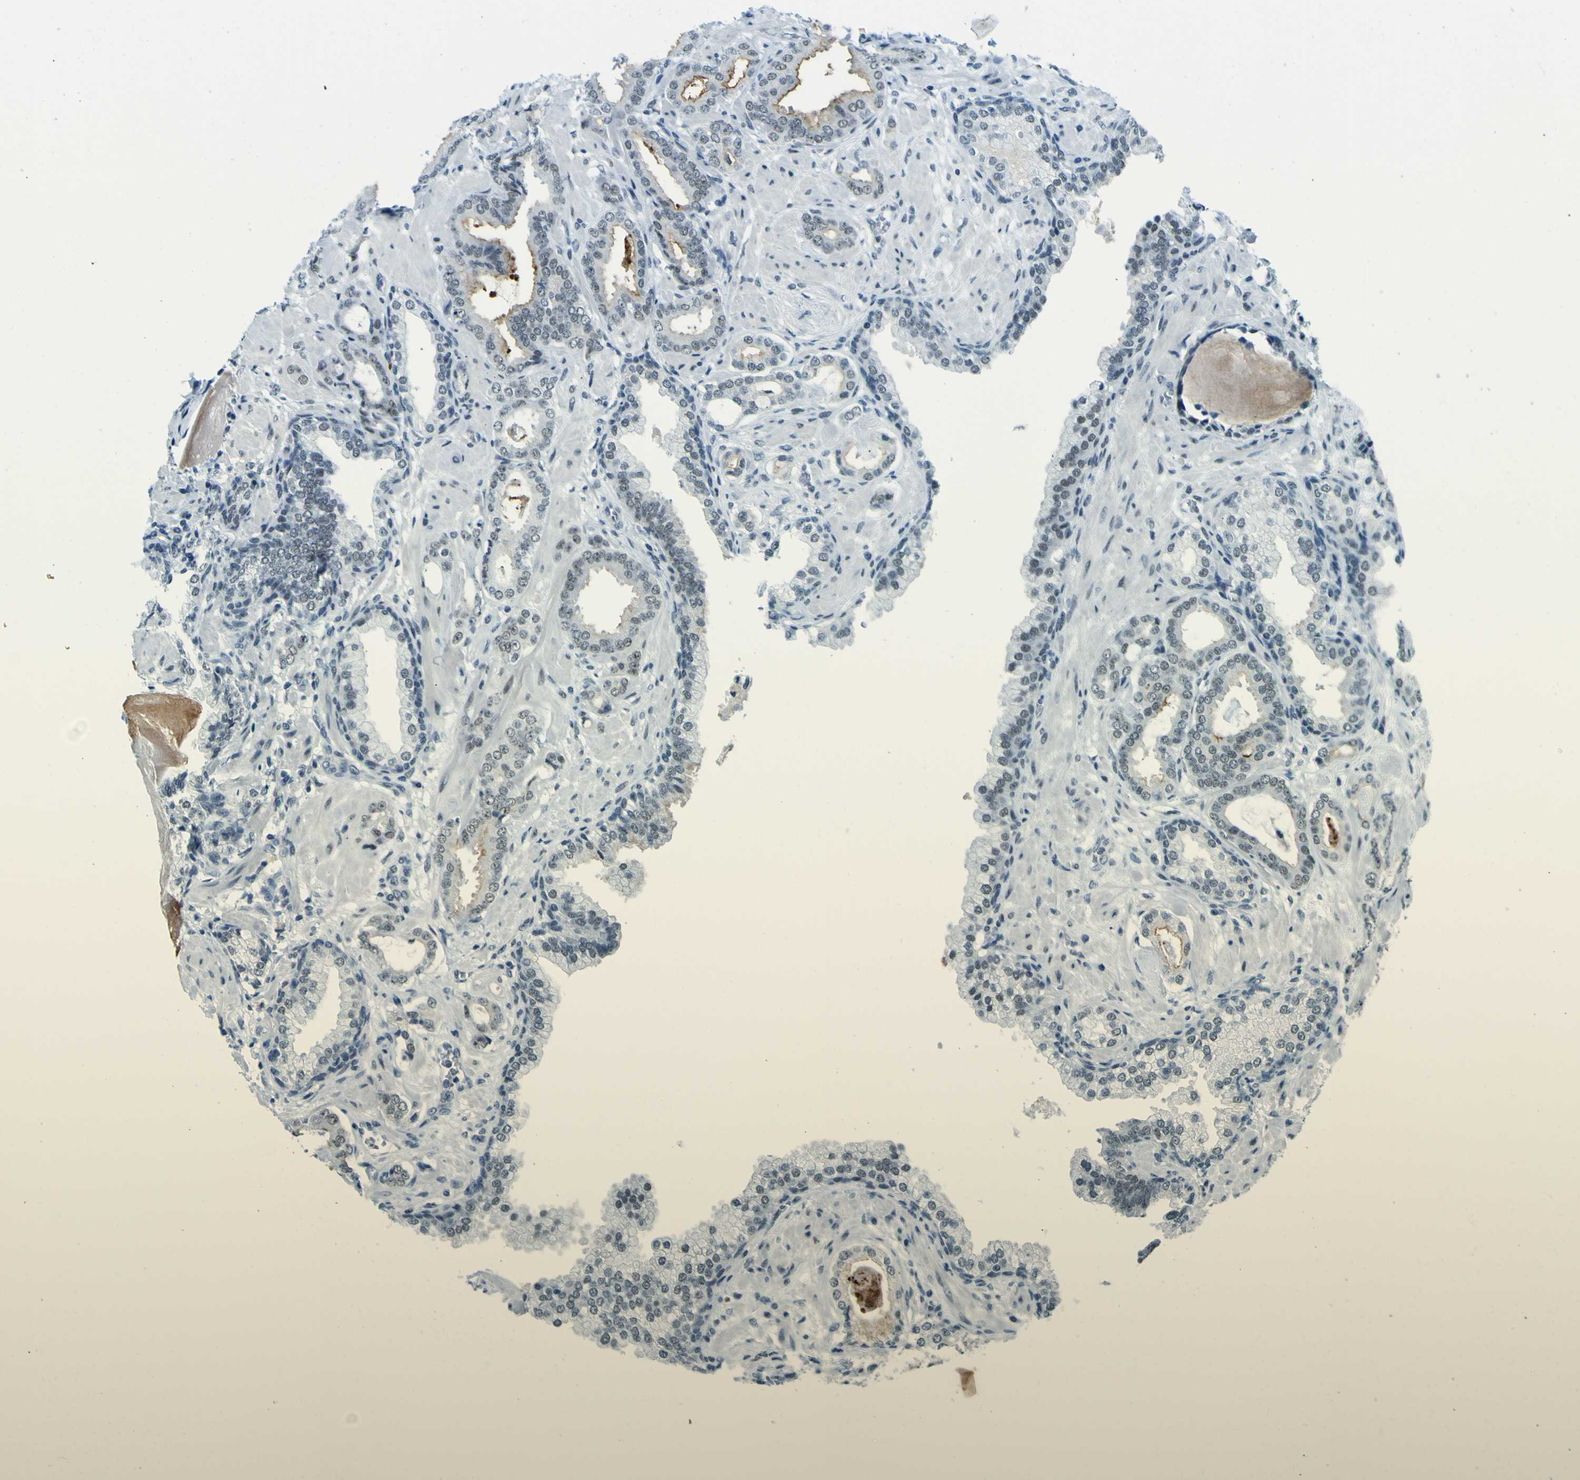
{"staining": {"intensity": "negative", "quantity": "none", "location": "none"}, "tissue": "prostate cancer", "cell_type": "Tumor cells", "image_type": "cancer", "snomed": [{"axis": "morphology", "description": "Adenocarcinoma, Low grade"}, {"axis": "topography", "description": "Prostate"}], "caption": "A histopathology image of human prostate cancer (adenocarcinoma (low-grade)) is negative for staining in tumor cells.", "gene": "CEBPG", "patient": {"sex": "male", "age": 53}}